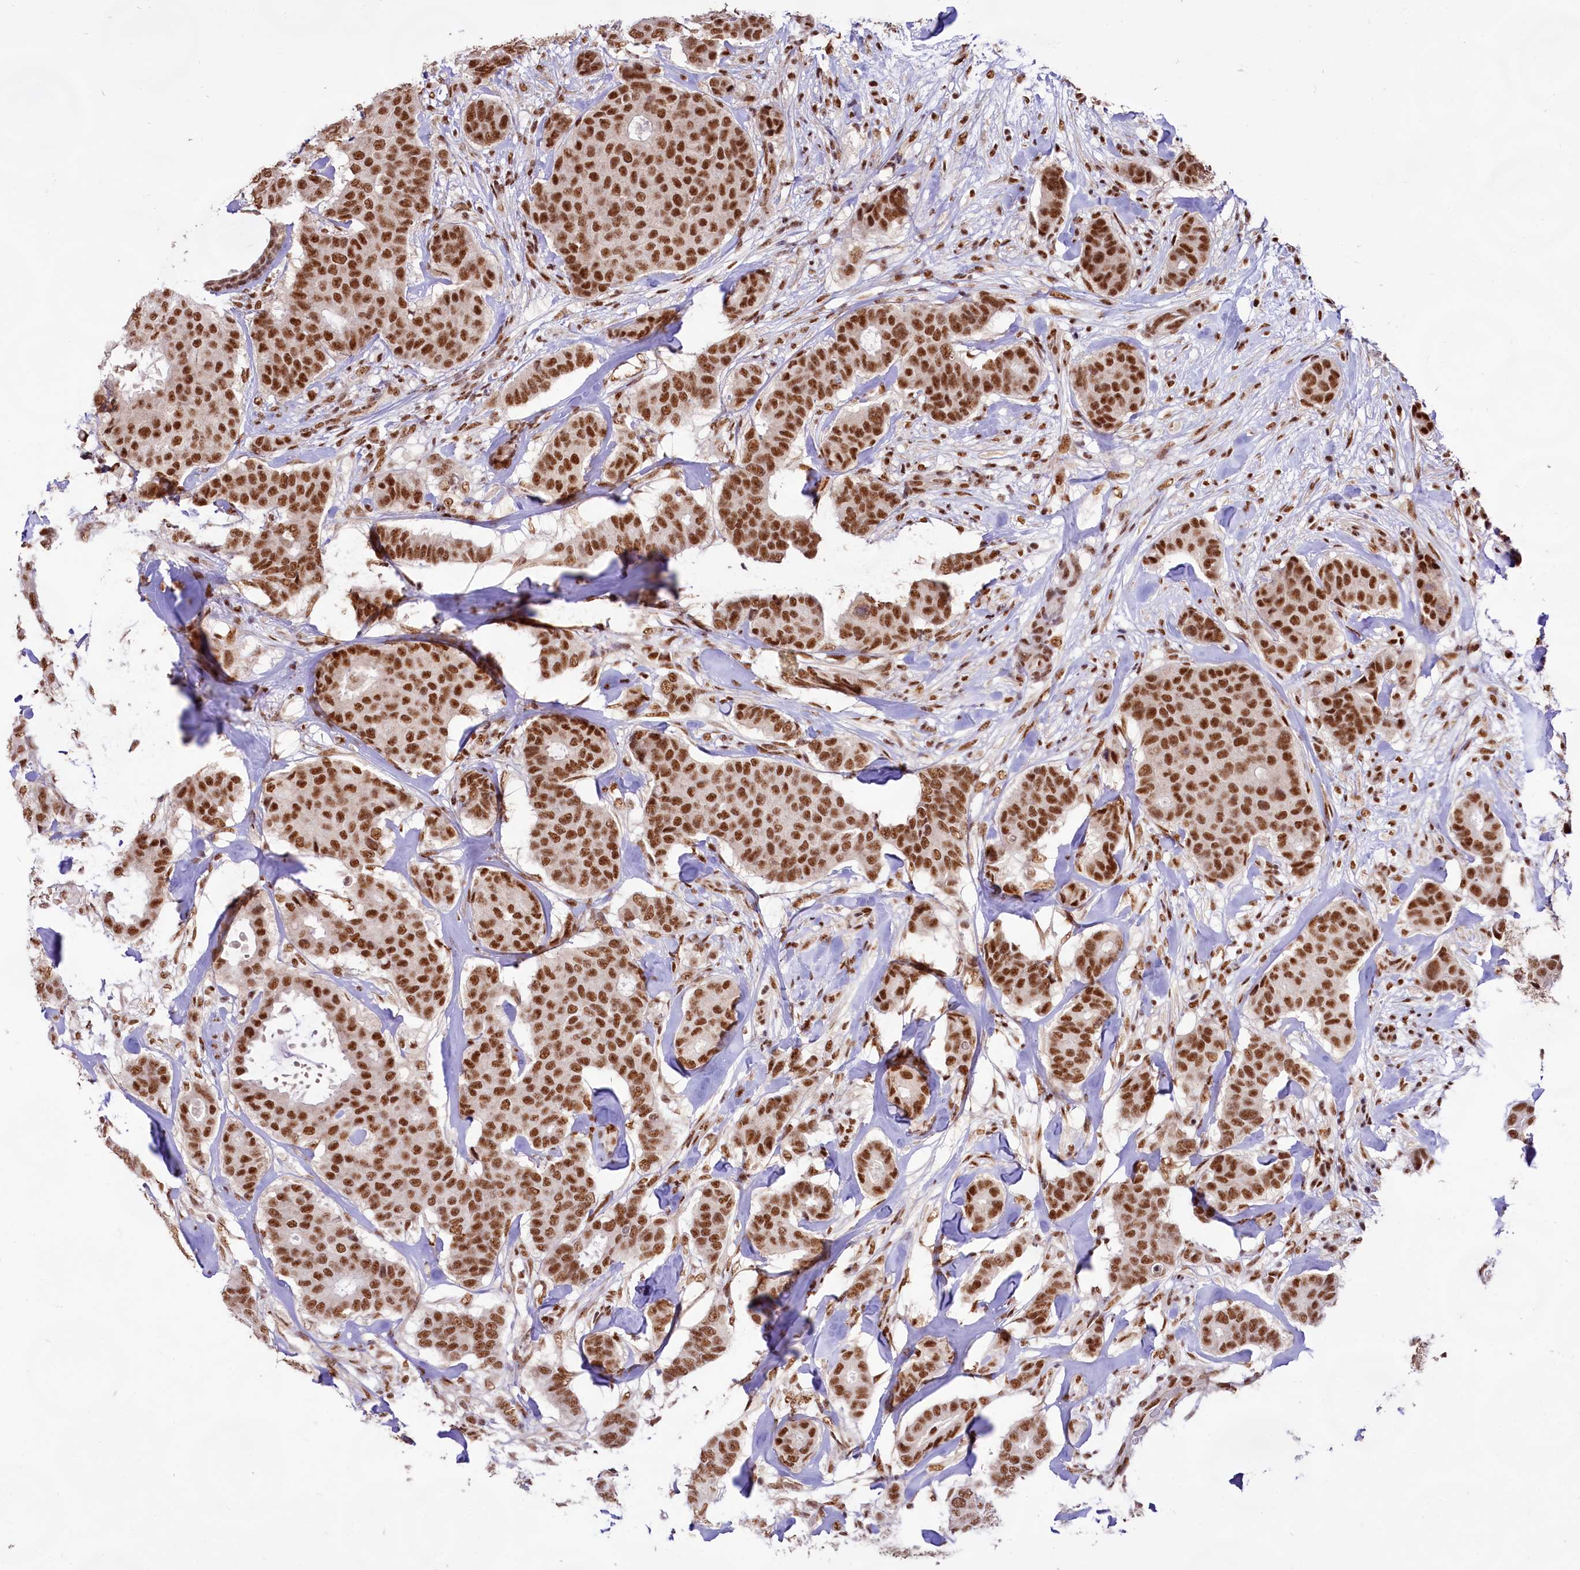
{"staining": {"intensity": "strong", "quantity": ">75%", "location": "nuclear"}, "tissue": "breast cancer", "cell_type": "Tumor cells", "image_type": "cancer", "snomed": [{"axis": "morphology", "description": "Duct carcinoma"}, {"axis": "topography", "description": "Breast"}], "caption": "Brown immunohistochemical staining in human breast cancer demonstrates strong nuclear positivity in approximately >75% of tumor cells.", "gene": "HIRA", "patient": {"sex": "female", "age": 75}}